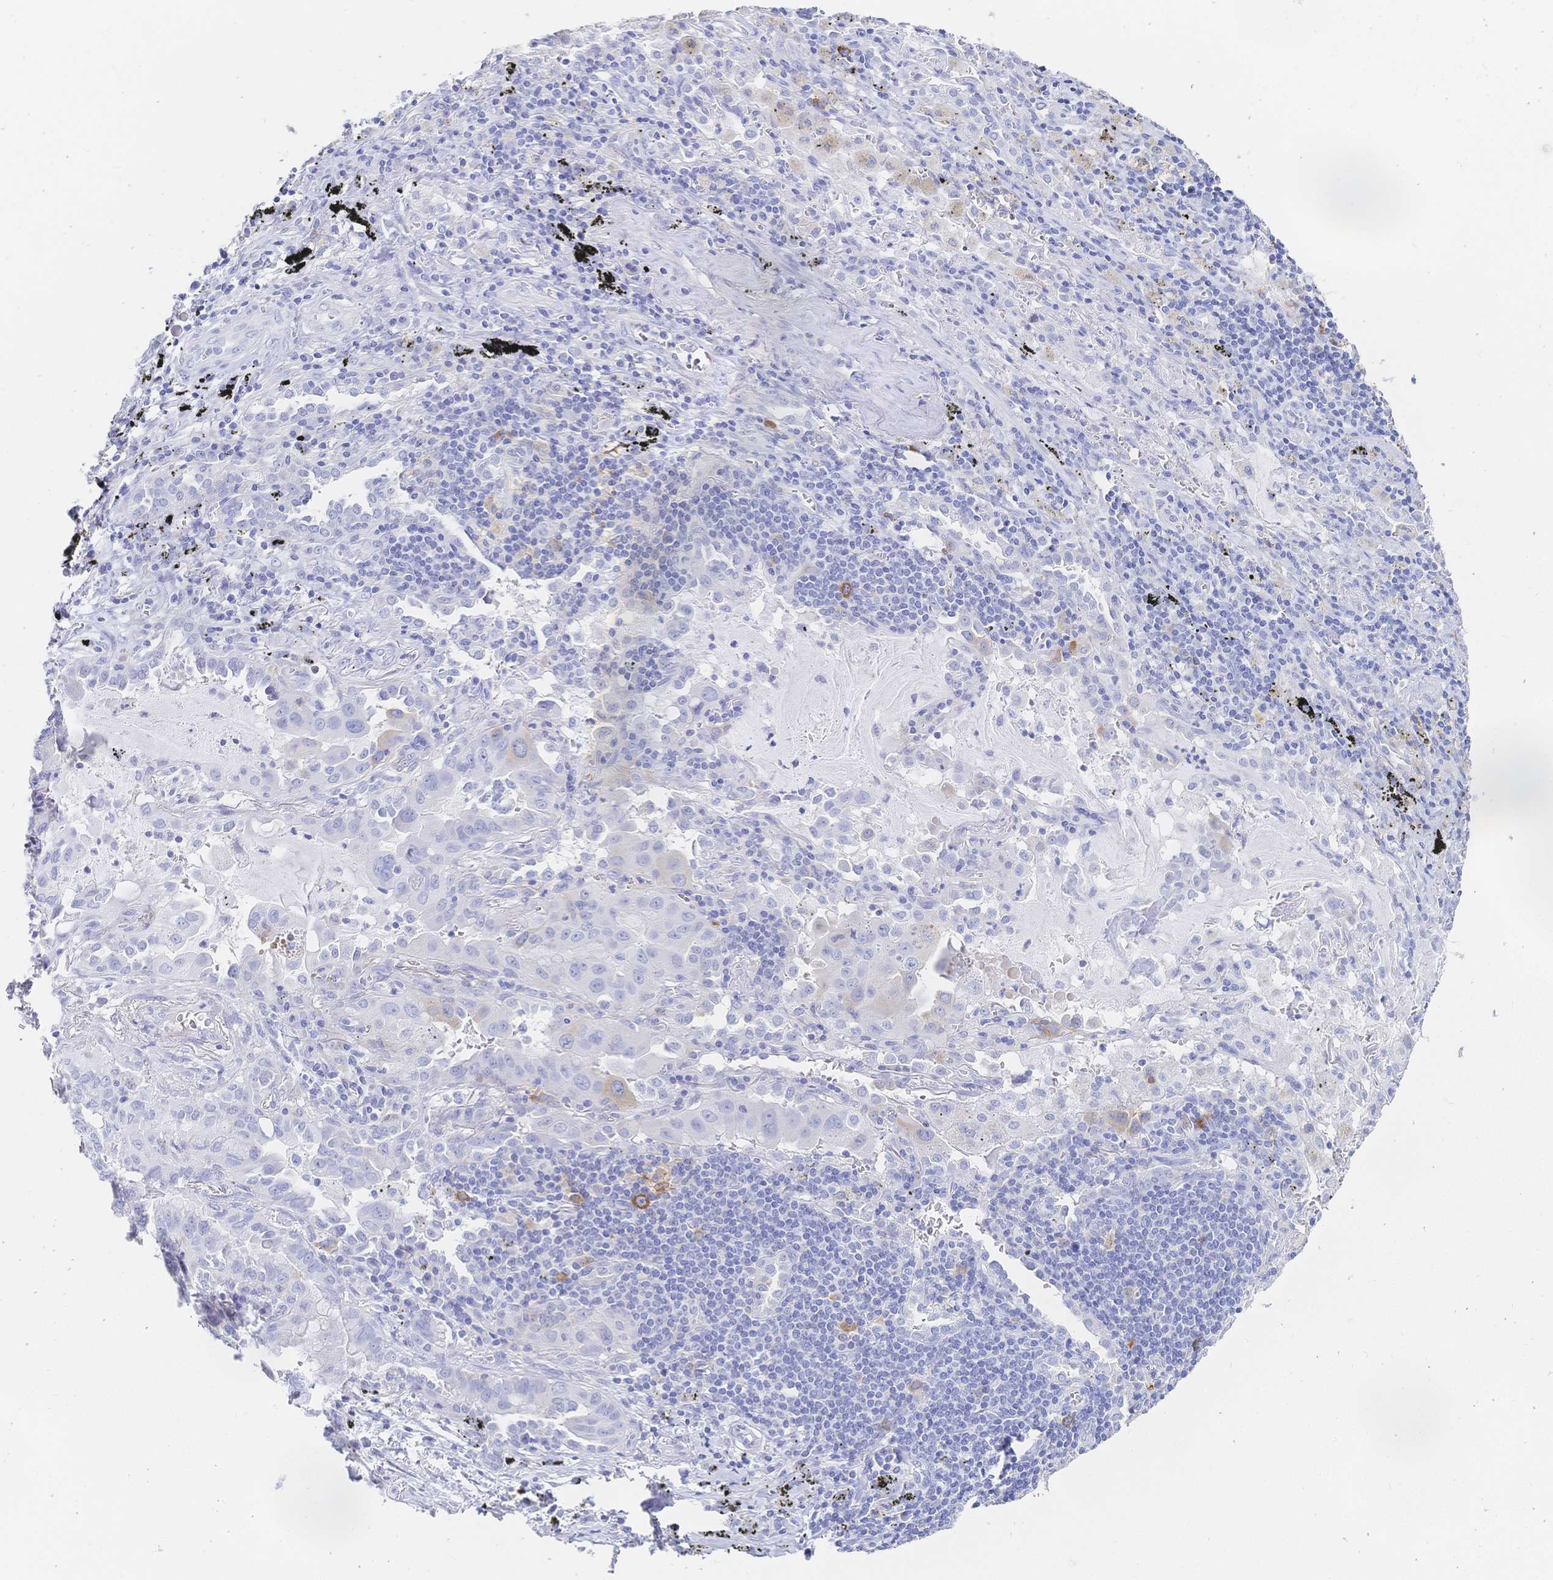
{"staining": {"intensity": "negative", "quantity": "none", "location": "none"}, "tissue": "lung cancer", "cell_type": "Tumor cells", "image_type": "cancer", "snomed": [{"axis": "morphology", "description": "Adenocarcinoma, NOS"}, {"axis": "topography", "description": "Lung"}], "caption": "High magnification brightfield microscopy of adenocarcinoma (lung) stained with DAB (3,3'-diaminobenzidine) (brown) and counterstained with hematoxylin (blue): tumor cells show no significant staining.", "gene": "RRM1", "patient": {"sex": "male", "age": 65}}